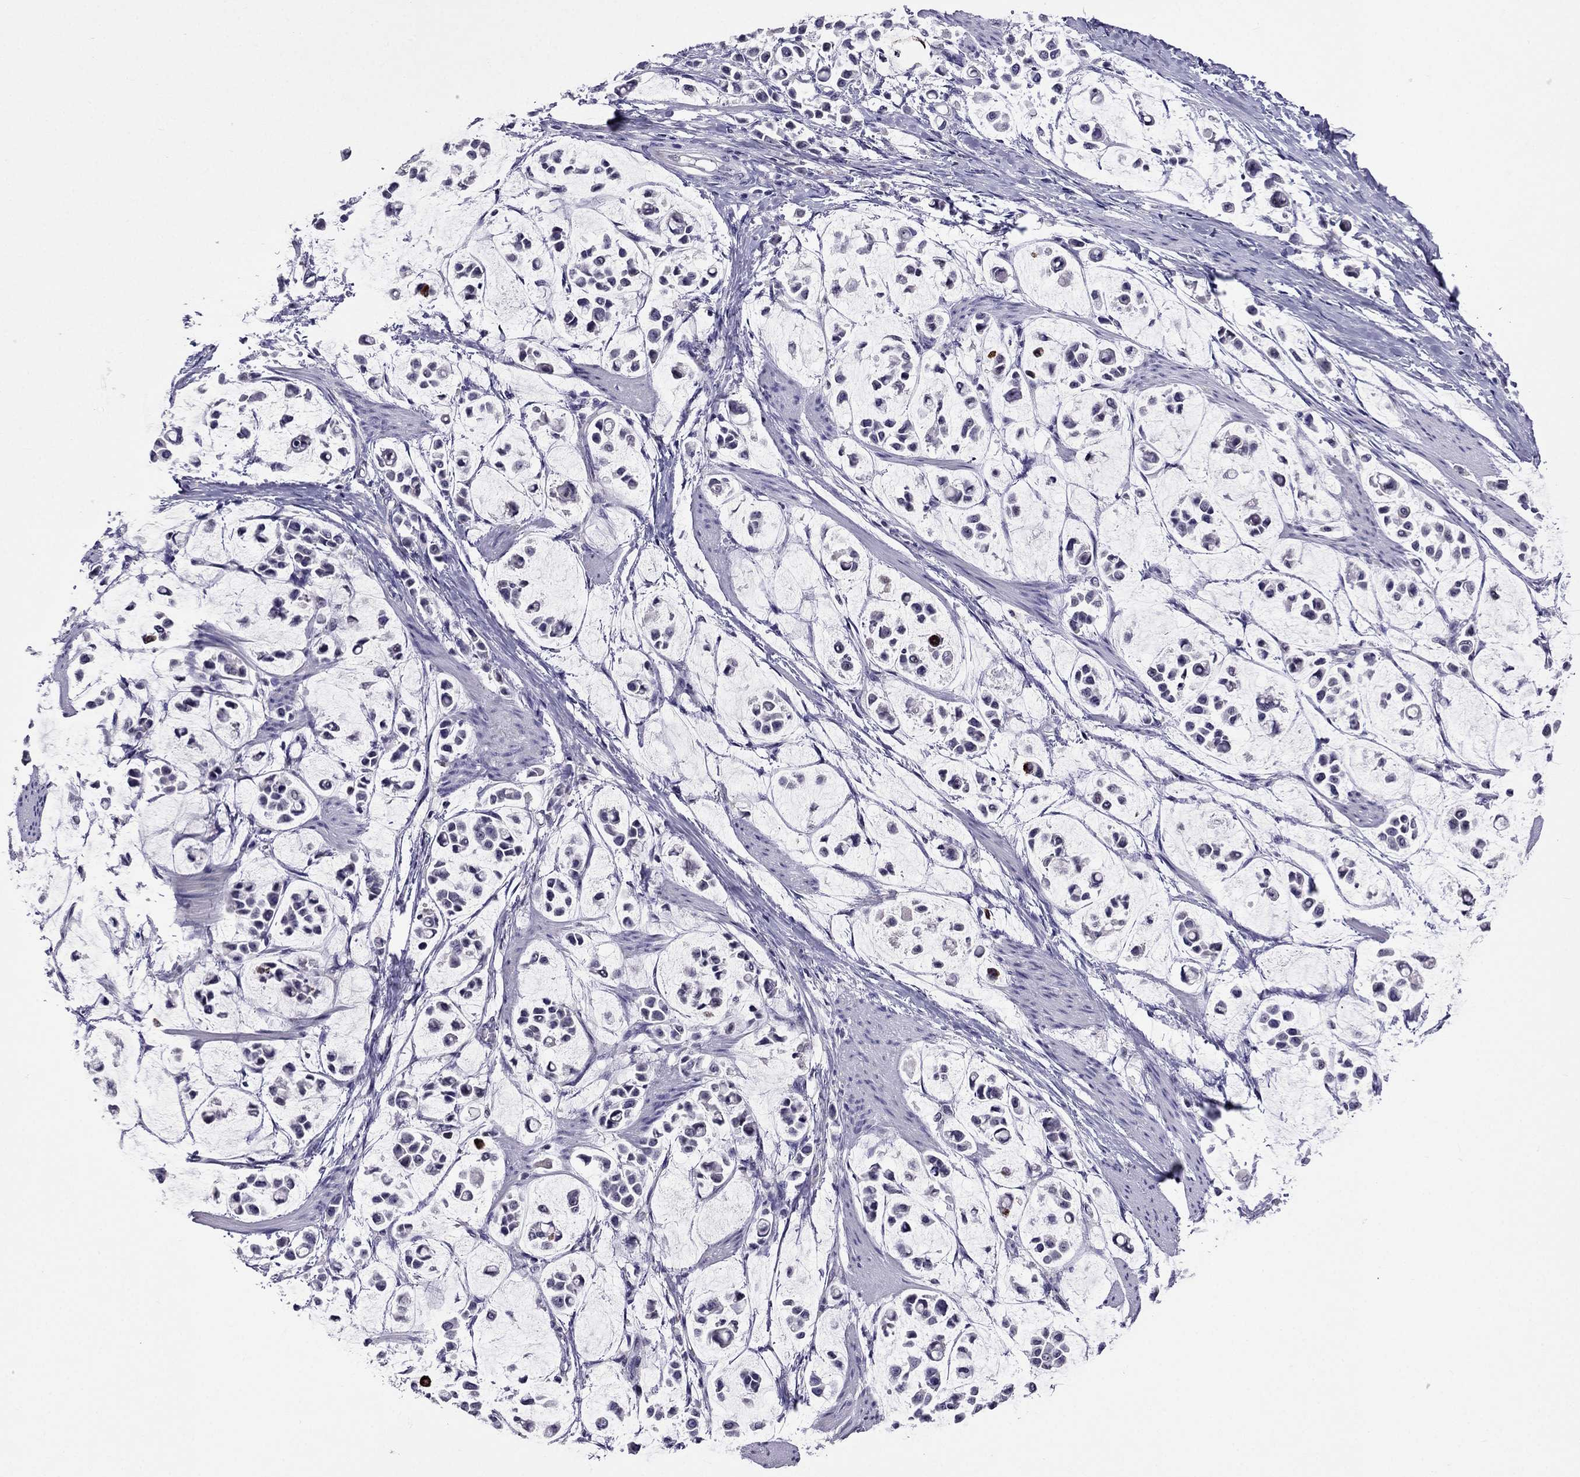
{"staining": {"intensity": "negative", "quantity": "none", "location": "none"}, "tissue": "stomach cancer", "cell_type": "Tumor cells", "image_type": "cancer", "snomed": [{"axis": "morphology", "description": "Adenocarcinoma, NOS"}, {"axis": "topography", "description": "Stomach"}], "caption": "A photomicrograph of human stomach cancer (adenocarcinoma) is negative for staining in tumor cells. (Stains: DAB (3,3'-diaminobenzidine) immunohistochemistry with hematoxylin counter stain, Microscopy: brightfield microscopy at high magnification).", "gene": "SPTBN4", "patient": {"sex": "male", "age": 82}}